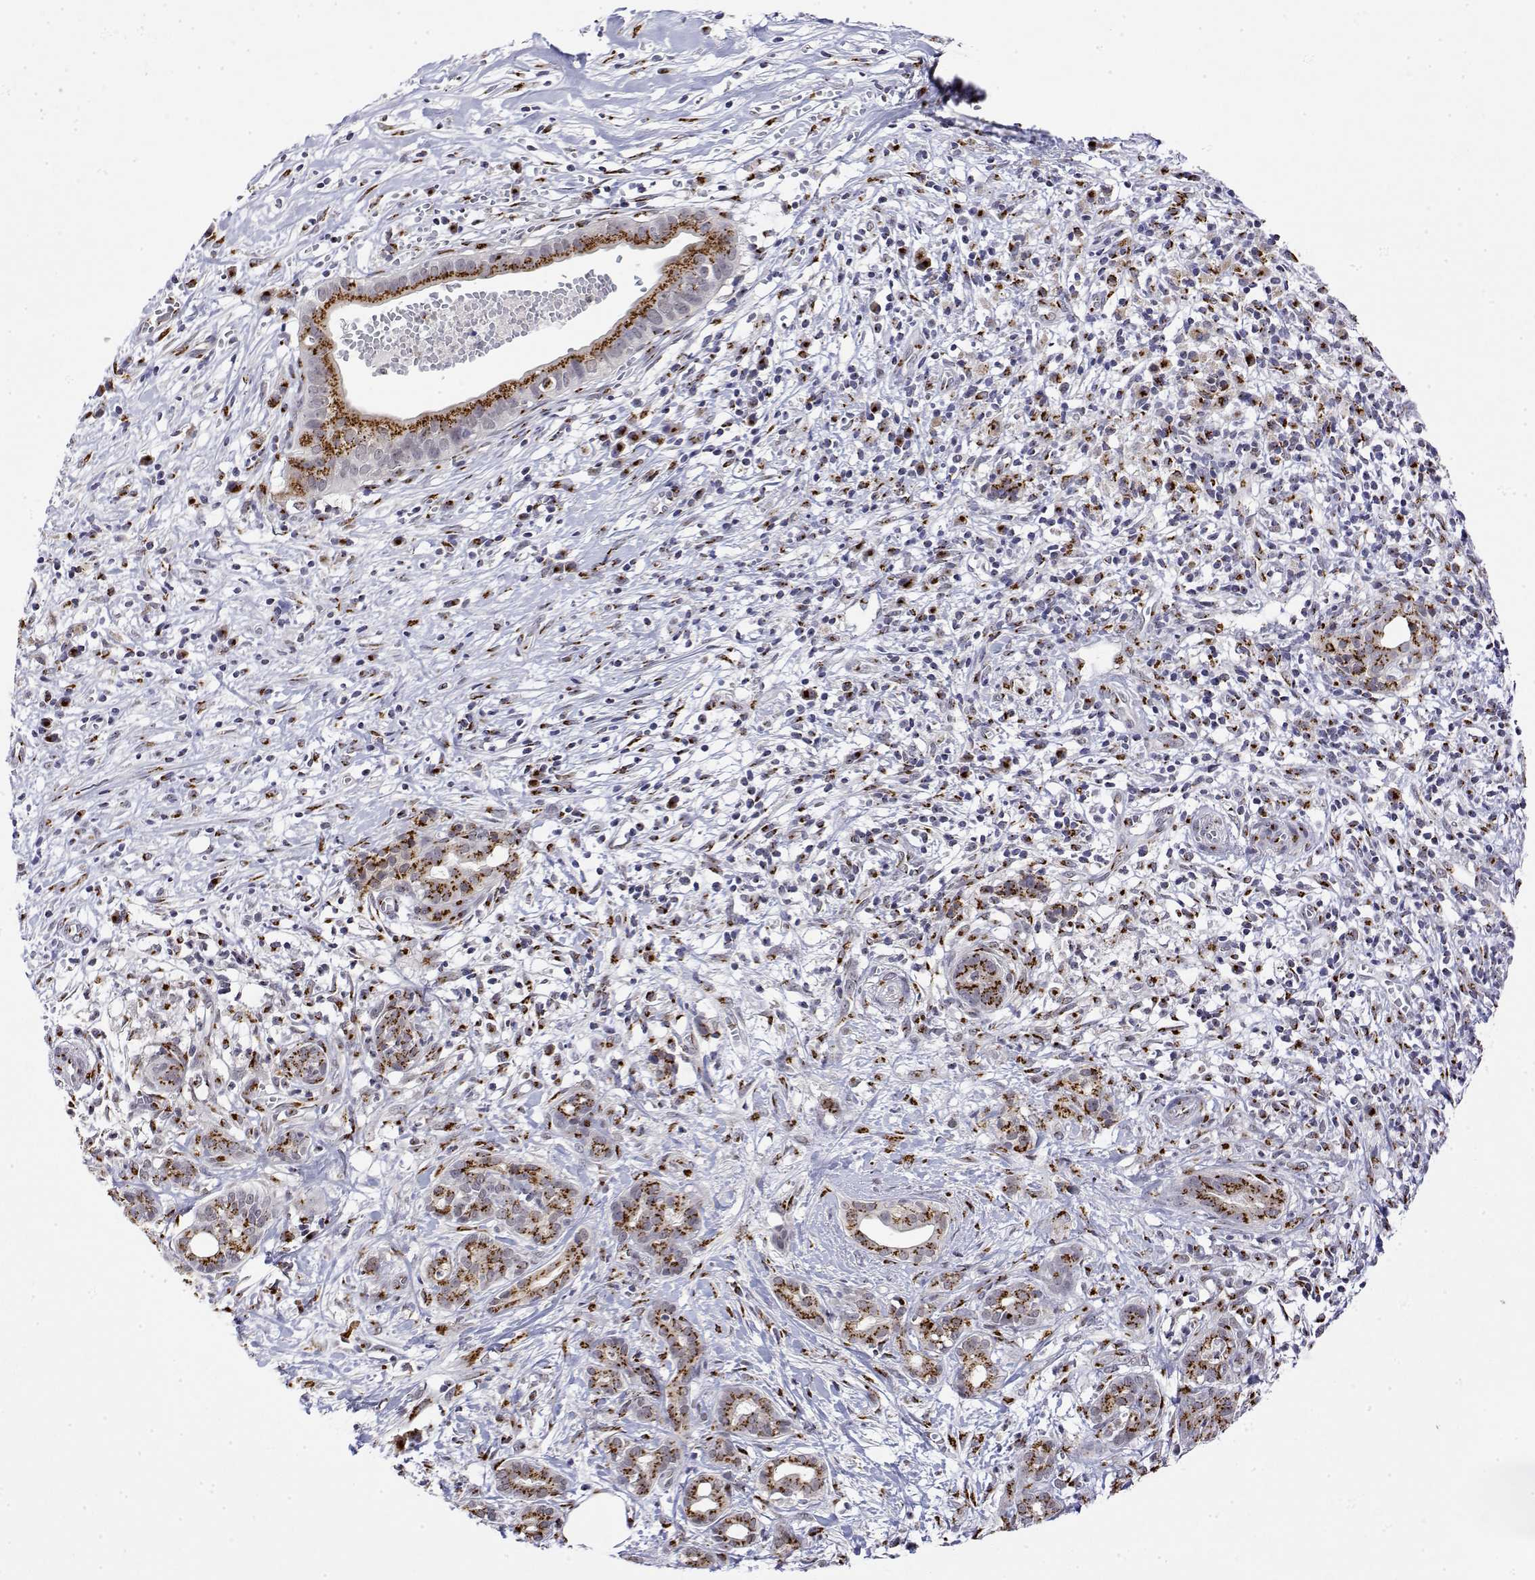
{"staining": {"intensity": "strong", "quantity": ">75%", "location": "cytoplasmic/membranous"}, "tissue": "pancreatic cancer", "cell_type": "Tumor cells", "image_type": "cancer", "snomed": [{"axis": "morphology", "description": "Adenocarcinoma, NOS"}, {"axis": "topography", "description": "Pancreas"}], "caption": "Strong cytoplasmic/membranous staining for a protein is seen in about >75% of tumor cells of pancreatic cancer using IHC.", "gene": "YIPF3", "patient": {"sex": "male", "age": 61}}